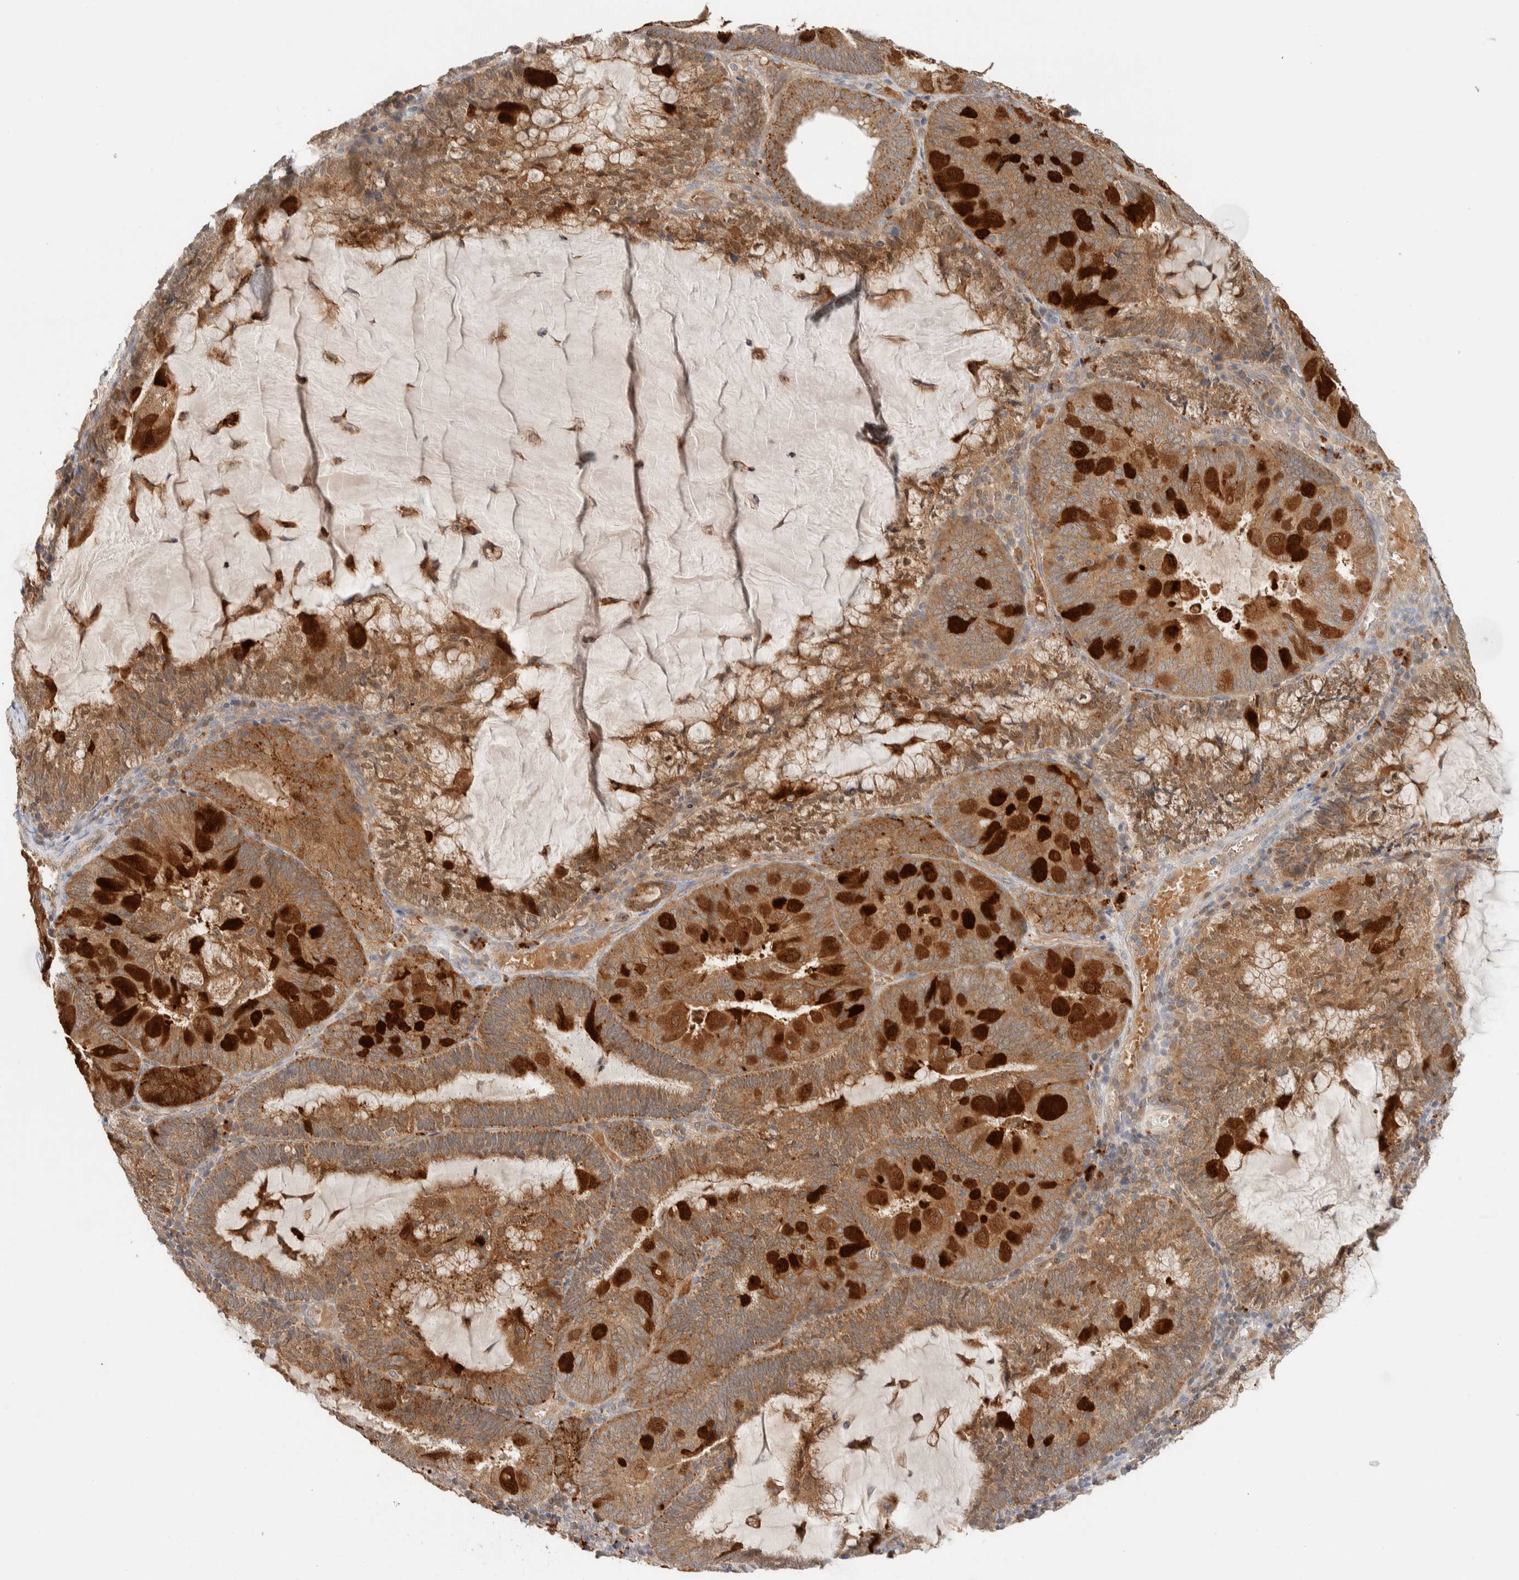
{"staining": {"intensity": "strong", "quantity": ">75%", "location": "cytoplasmic/membranous"}, "tissue": "endometrial cancer", "cell_type": "Tumor cells", "image_type": "cancer", "snomed": [{"axis": "morphology", "description": "Adenocarcinoma, NOS"}, {"axis": "topography", "description": "Endometrium"}], "caption": "This image reveals adenocarcinoma (endometrial) stained with IHC to label a protein in brown. The cytoplasmic/membranous of tumor cells show strong positivity for the protein. Nuclei are counter-stained blue.", "gene": "GCLM", "patient": {"sex": "female", "age": 81}}